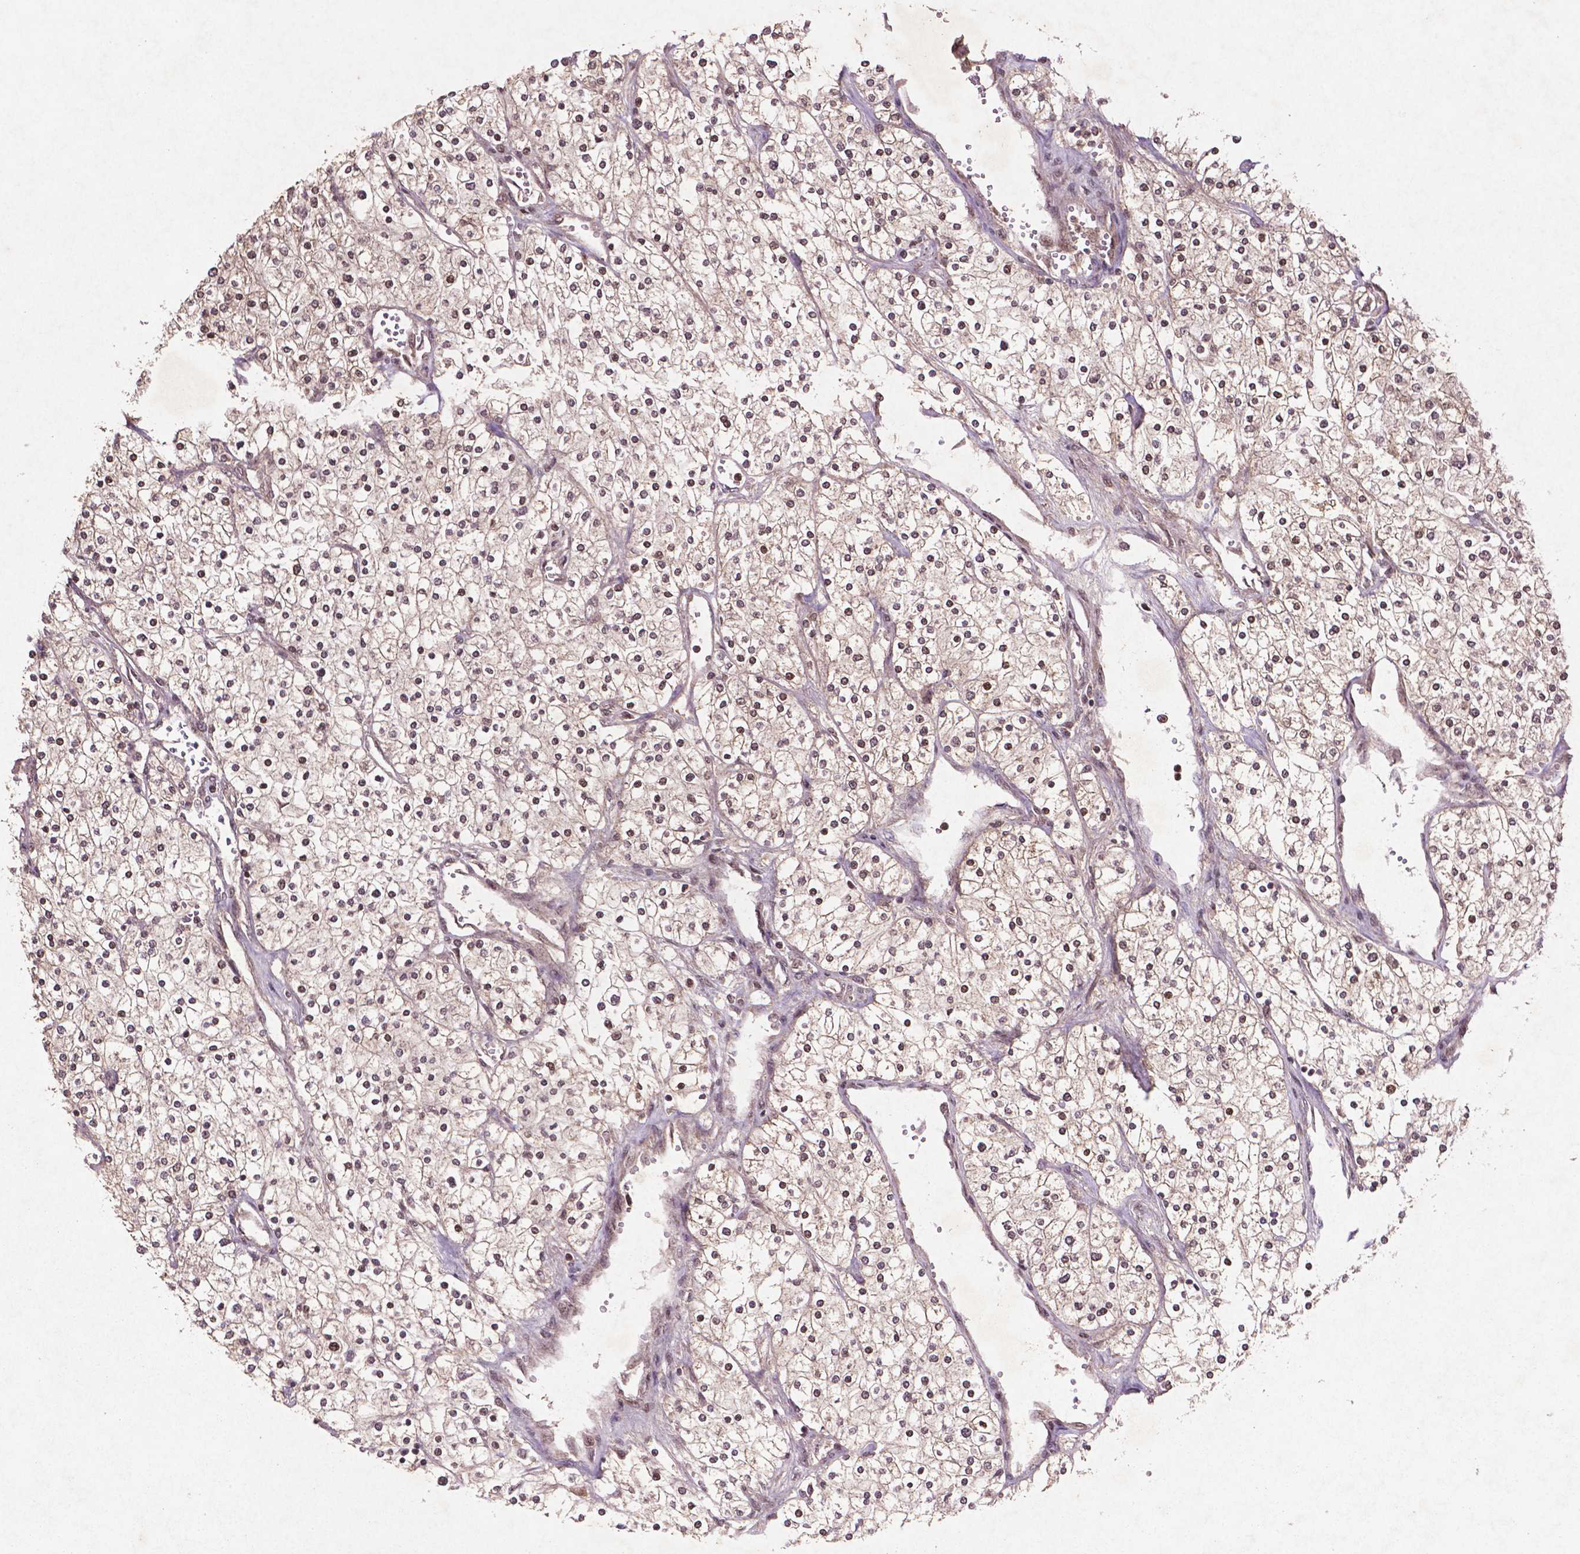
{"staining": {"intensity": "moderate", "quantity": ">75%", "location": "nuclear"}, "tissue": "renal cancer", "cell_type": "Tumor cells", "image_type": "cancer", "snomed": [{"axis": "morphology", "description": "Adenocarcinoma, NOS"}, {"axis": "topography", "description": "Kidney"}], "caption": "Immunohistochemistry (DAB) staining of renal cancer exhibits moderate nuclear protein staining in approximately >75% of tumor cells. (DAB (3,3'-diaminobenzidine) = brown stain, brightfield microscopy at high magnification).", "gene": "GLRX", "patient": {"sex": "male", "age": 80}}